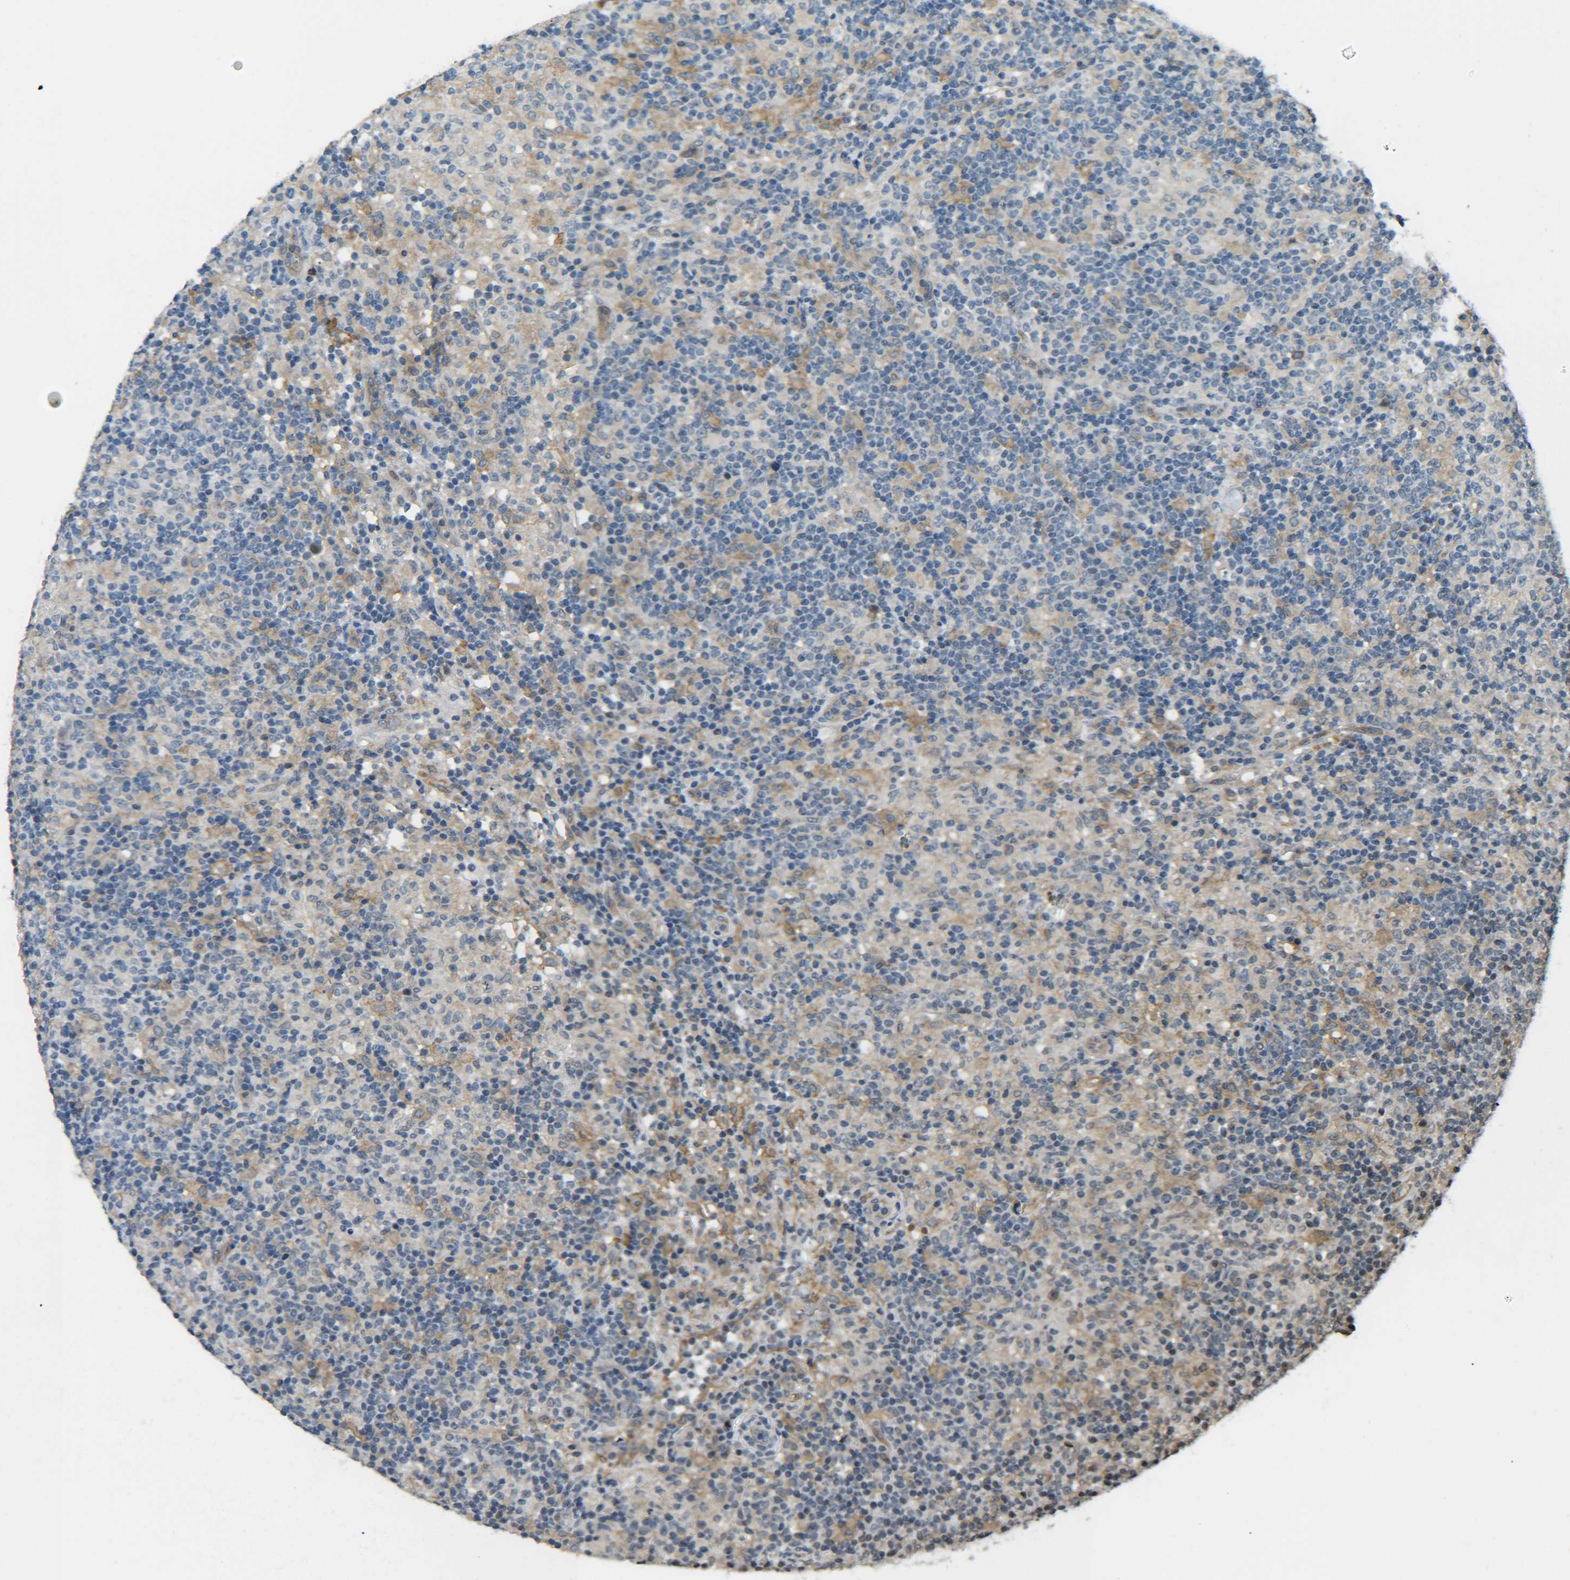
{"staining": {"intensity": "weak", "quantity": "25%-75%", "location": "cytoplasmic/membranous"}, "tissue": "lymphoma", "cell_type": "Tumor cells", "image_type": "cancer", "snomed": [{"axis": "morphology", "description": "Hodgkin's disease, NOS"}, {"axis": "topography", "description": "Lymph node"}], "caption": "DAB (3,3'-diaminobenzidine) immunohistochemical staining of human Hodgkin's disease shows weak cytoplasmic/membranous protein staining in approximately 25%-75% of tumor cells. Using DAB (3,3'-diaminobenzidine) (brown) and hematoxylin (blue) stains, captured at high magnification using brightfield microscopy.", "gene": "DAB2", "patient": {"sex": "male", "age": 70}}